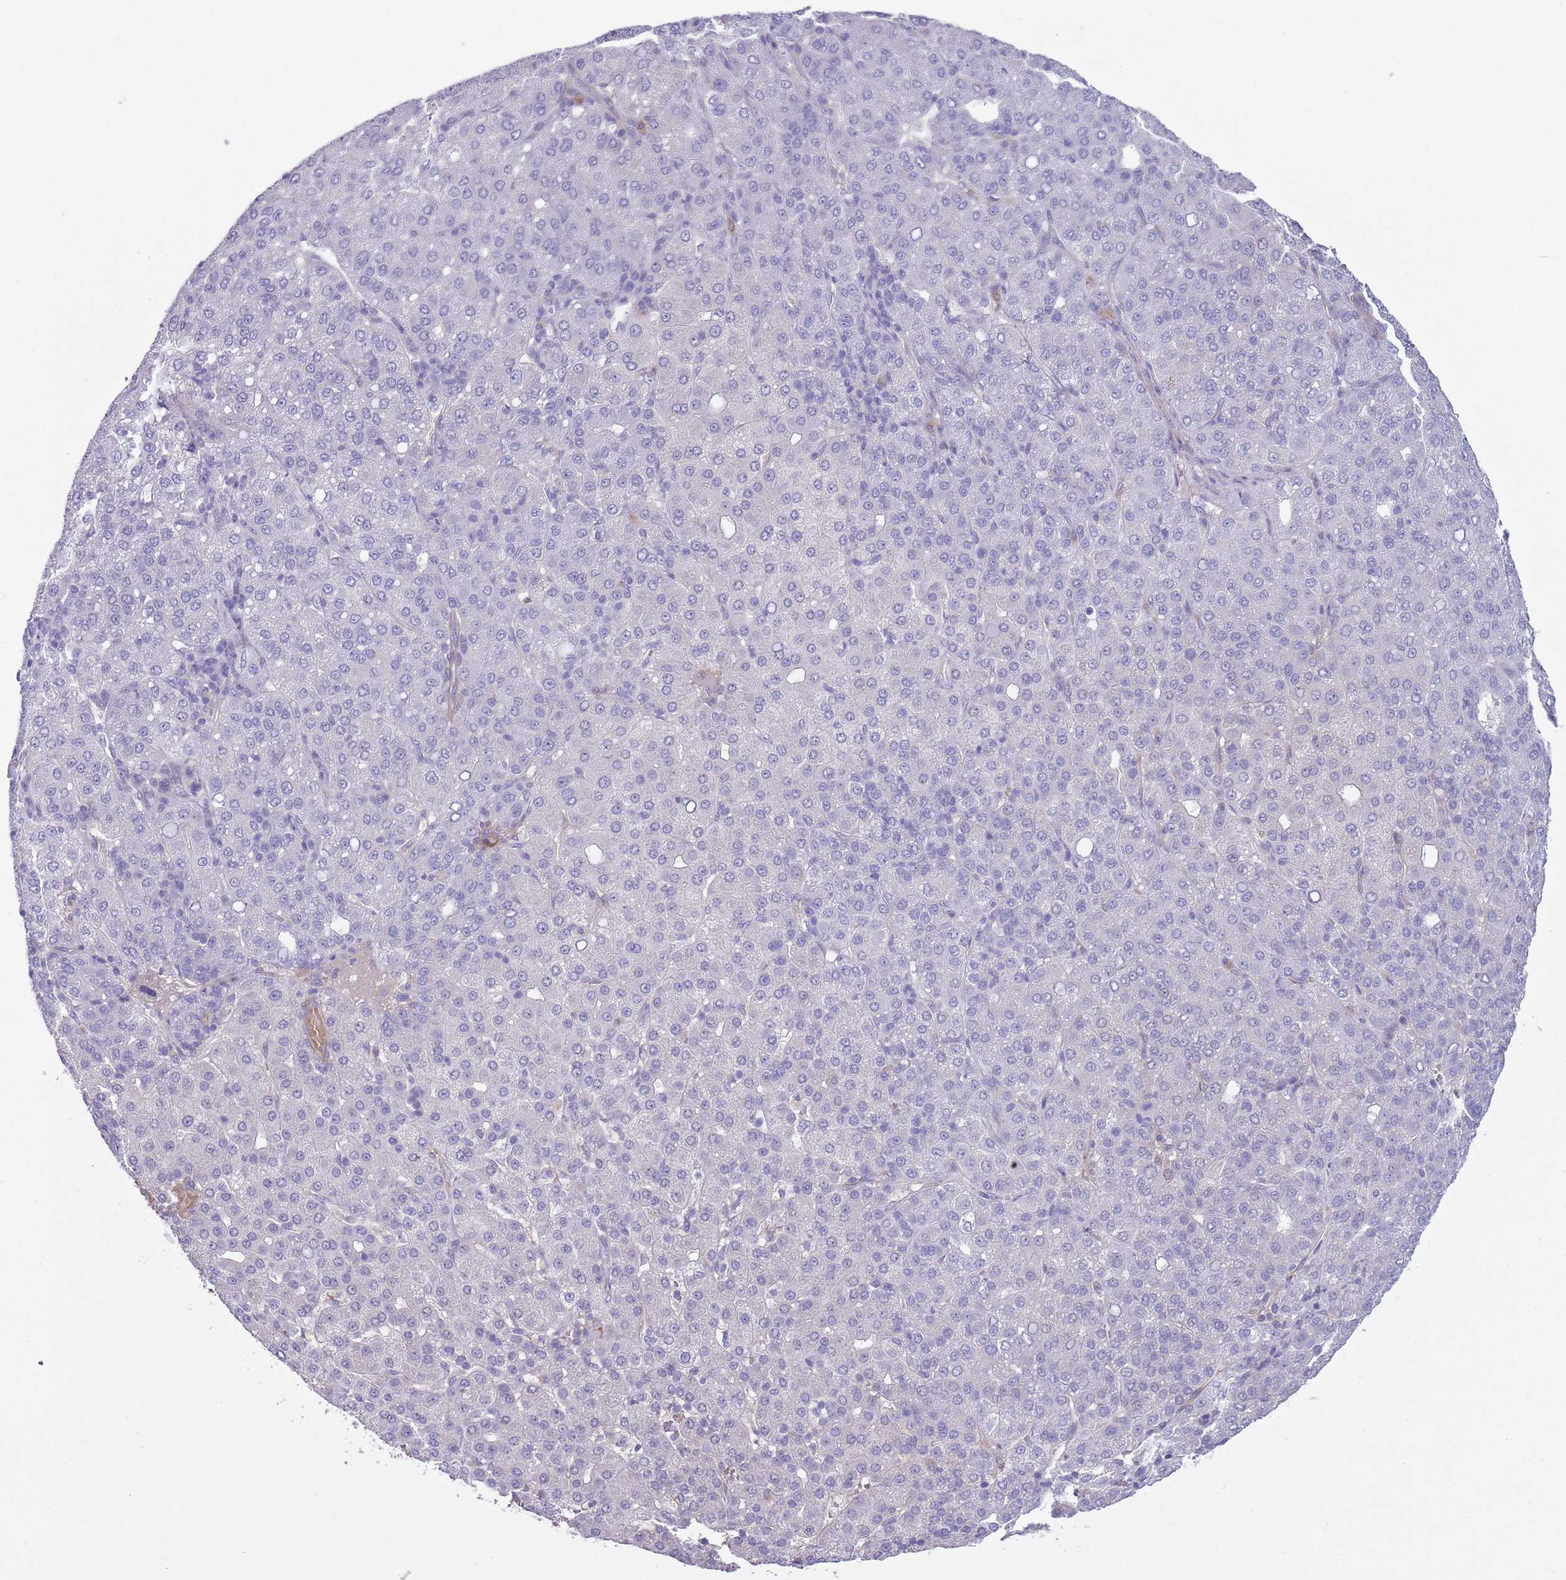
{"staining": {"intensity": "negative", "quantity": "none", "location": "none"}, "tissue": "liver cancer", "cell_type": "Tumor cells", "image_type": "cancer", "snomed": [{"axis": "morphology", "description": "Carcinoma, Hepatocellular, NOS"}, {"axis": "topography", "description": "Liver"}], "caption": "IHC histopathology image of liver cancer (hepatocellular carcinoma) stained for a protein (brown), which displays no positivity in tumor cells.", "gene": "TINAGL1", "patient": {"sex": "male", "age": 65}}